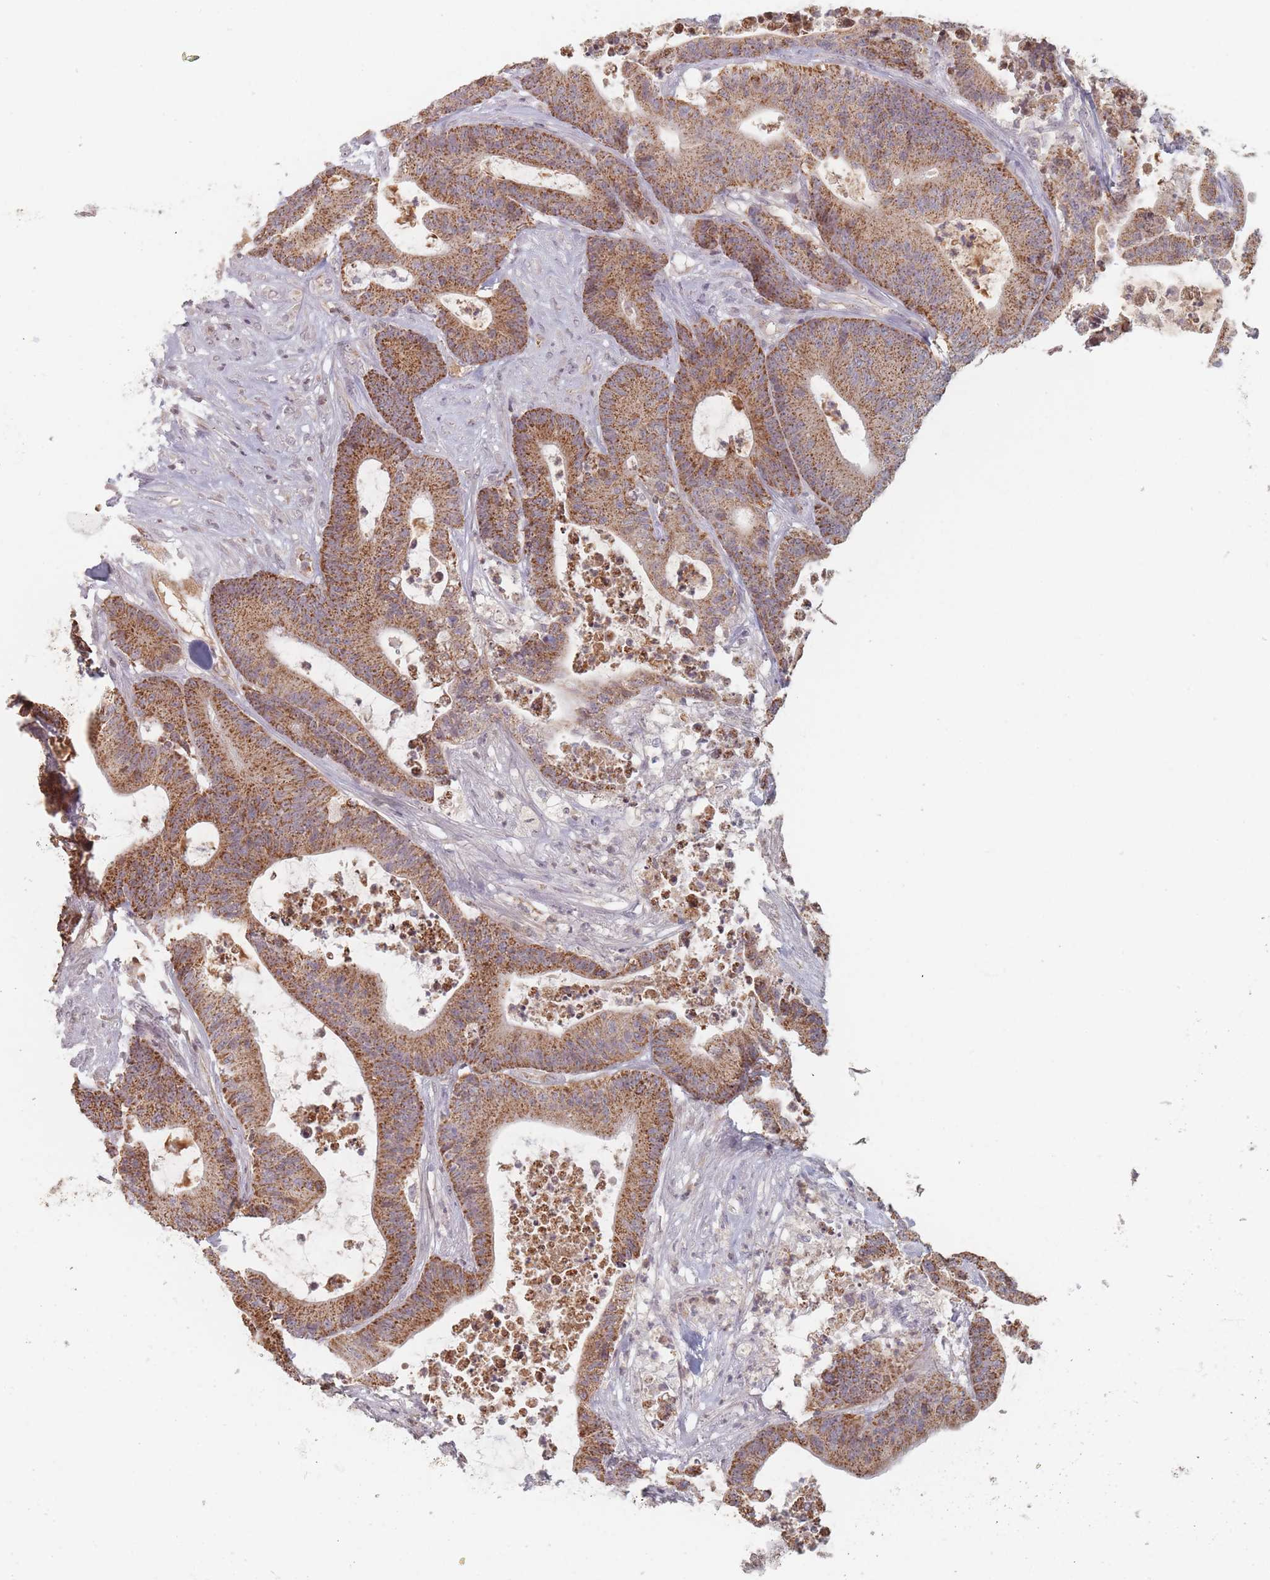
{"staining": {"intensity": "moderate", "quantity": ">75%", "location": "cytoplasmic/membranous"}, "tissue": "colorectal cancer", "cell_type": "Tumor cells", "image_type": "cancer", "snomed": [{"axis": "morphology", "description": "Adenocarcinoma, NOS"}, {"axis": "topography", "description": "Colon"}], "caption": "Colorectal cancer (adenocarcinoma) stained with a protein marker demonstrates moderate staining in tumor cells.", "gene": "OR2M4", "patient": {"sex": "female", "age": 84}}